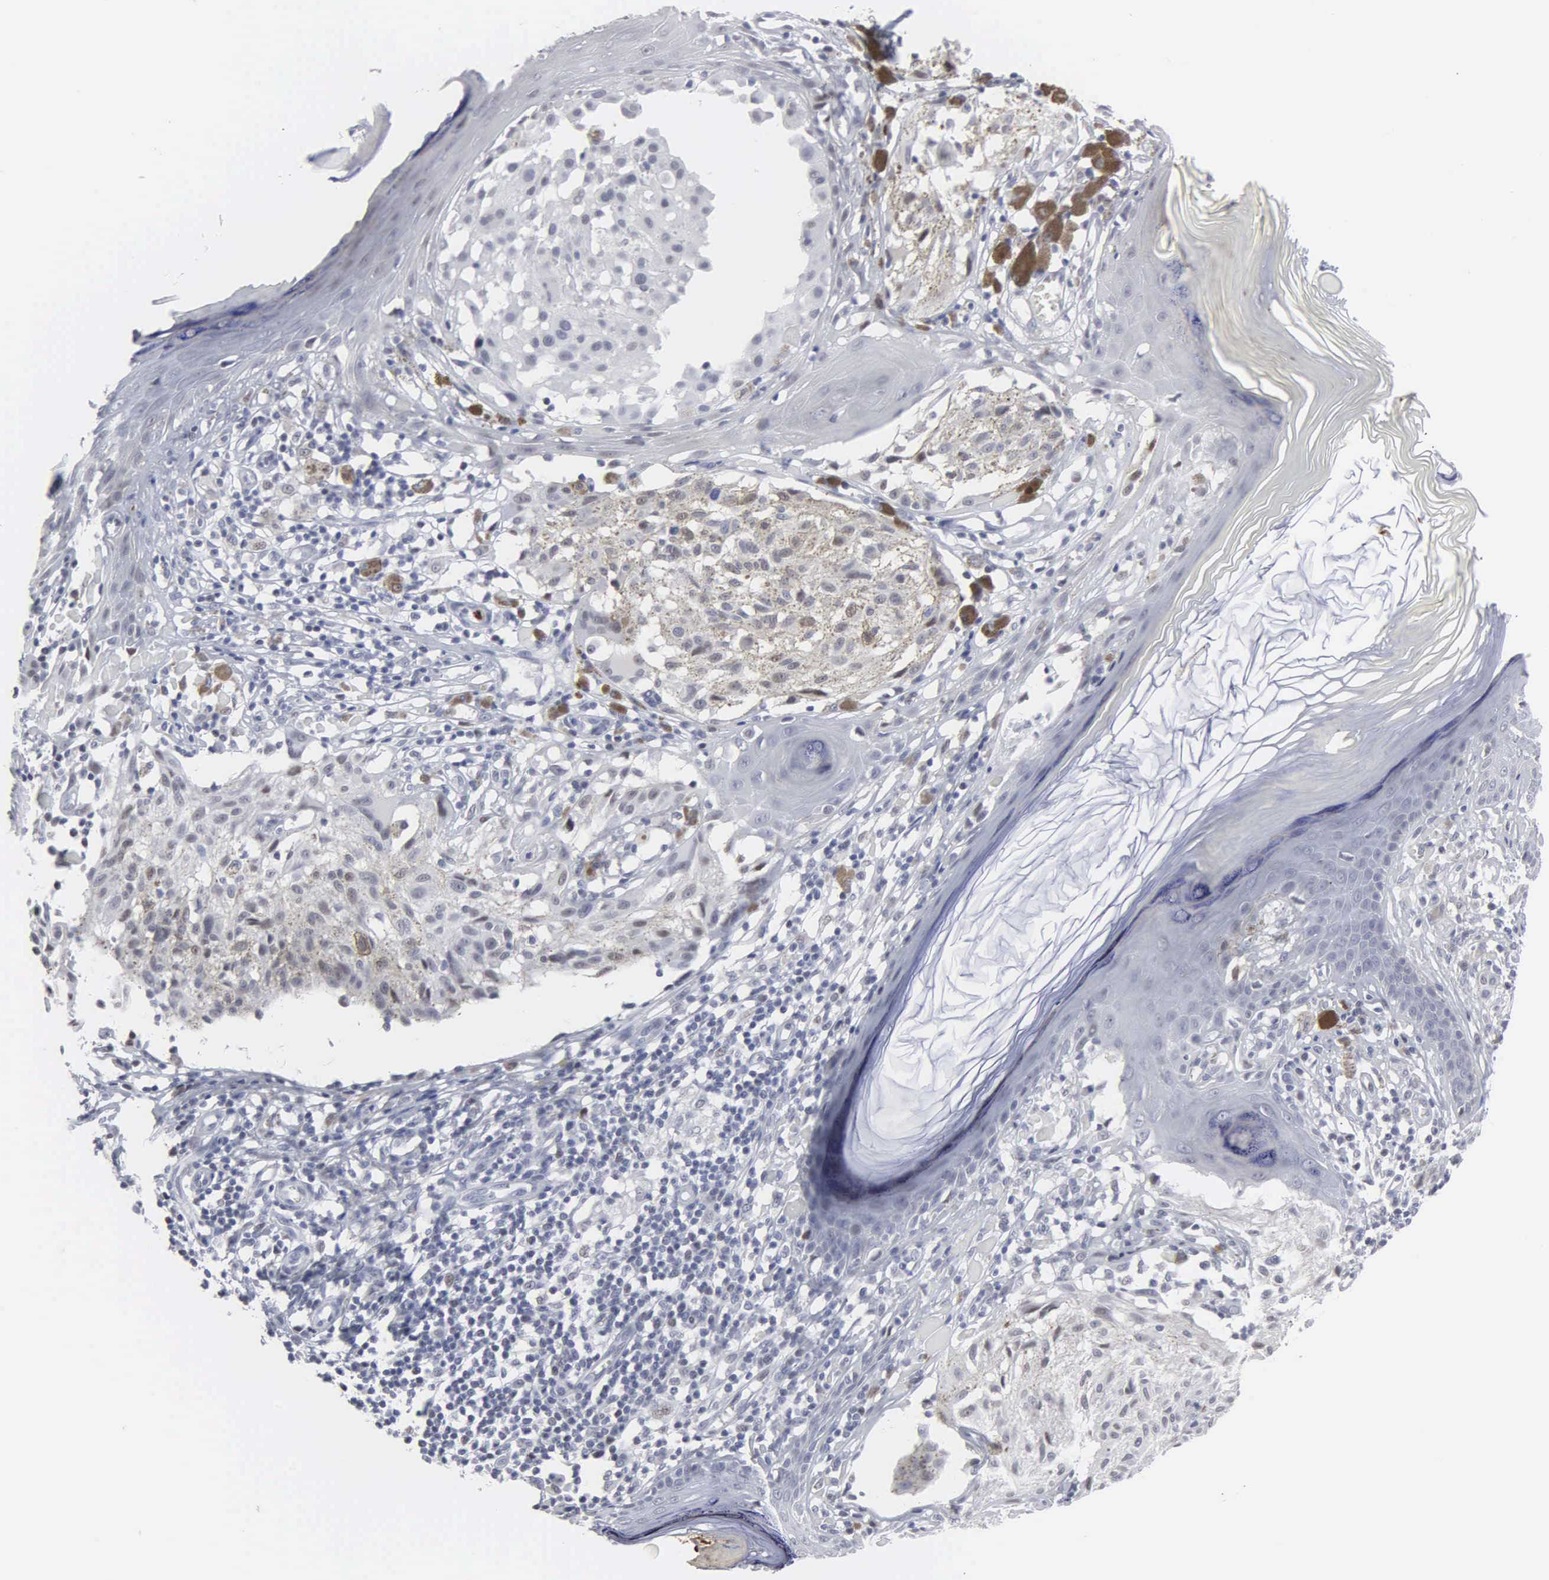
{"staining": {"intensity": "negative", "quantity": "none", "location": "none"}, "tissue": "melanoma", "cell_type": "Tumor cells", "image_type": "cancer", "snomed": [{"axis": "morphology", "description": "Malignant melanoma, NOS"}, {"axis": "topography", "description": "Skin"}], "caption": "Photomicrograph shows no protein positivity in tumor cells of melanoma tissue.", "gene": "SPIN3", "patient": {"sex": "male", "age": 36}}